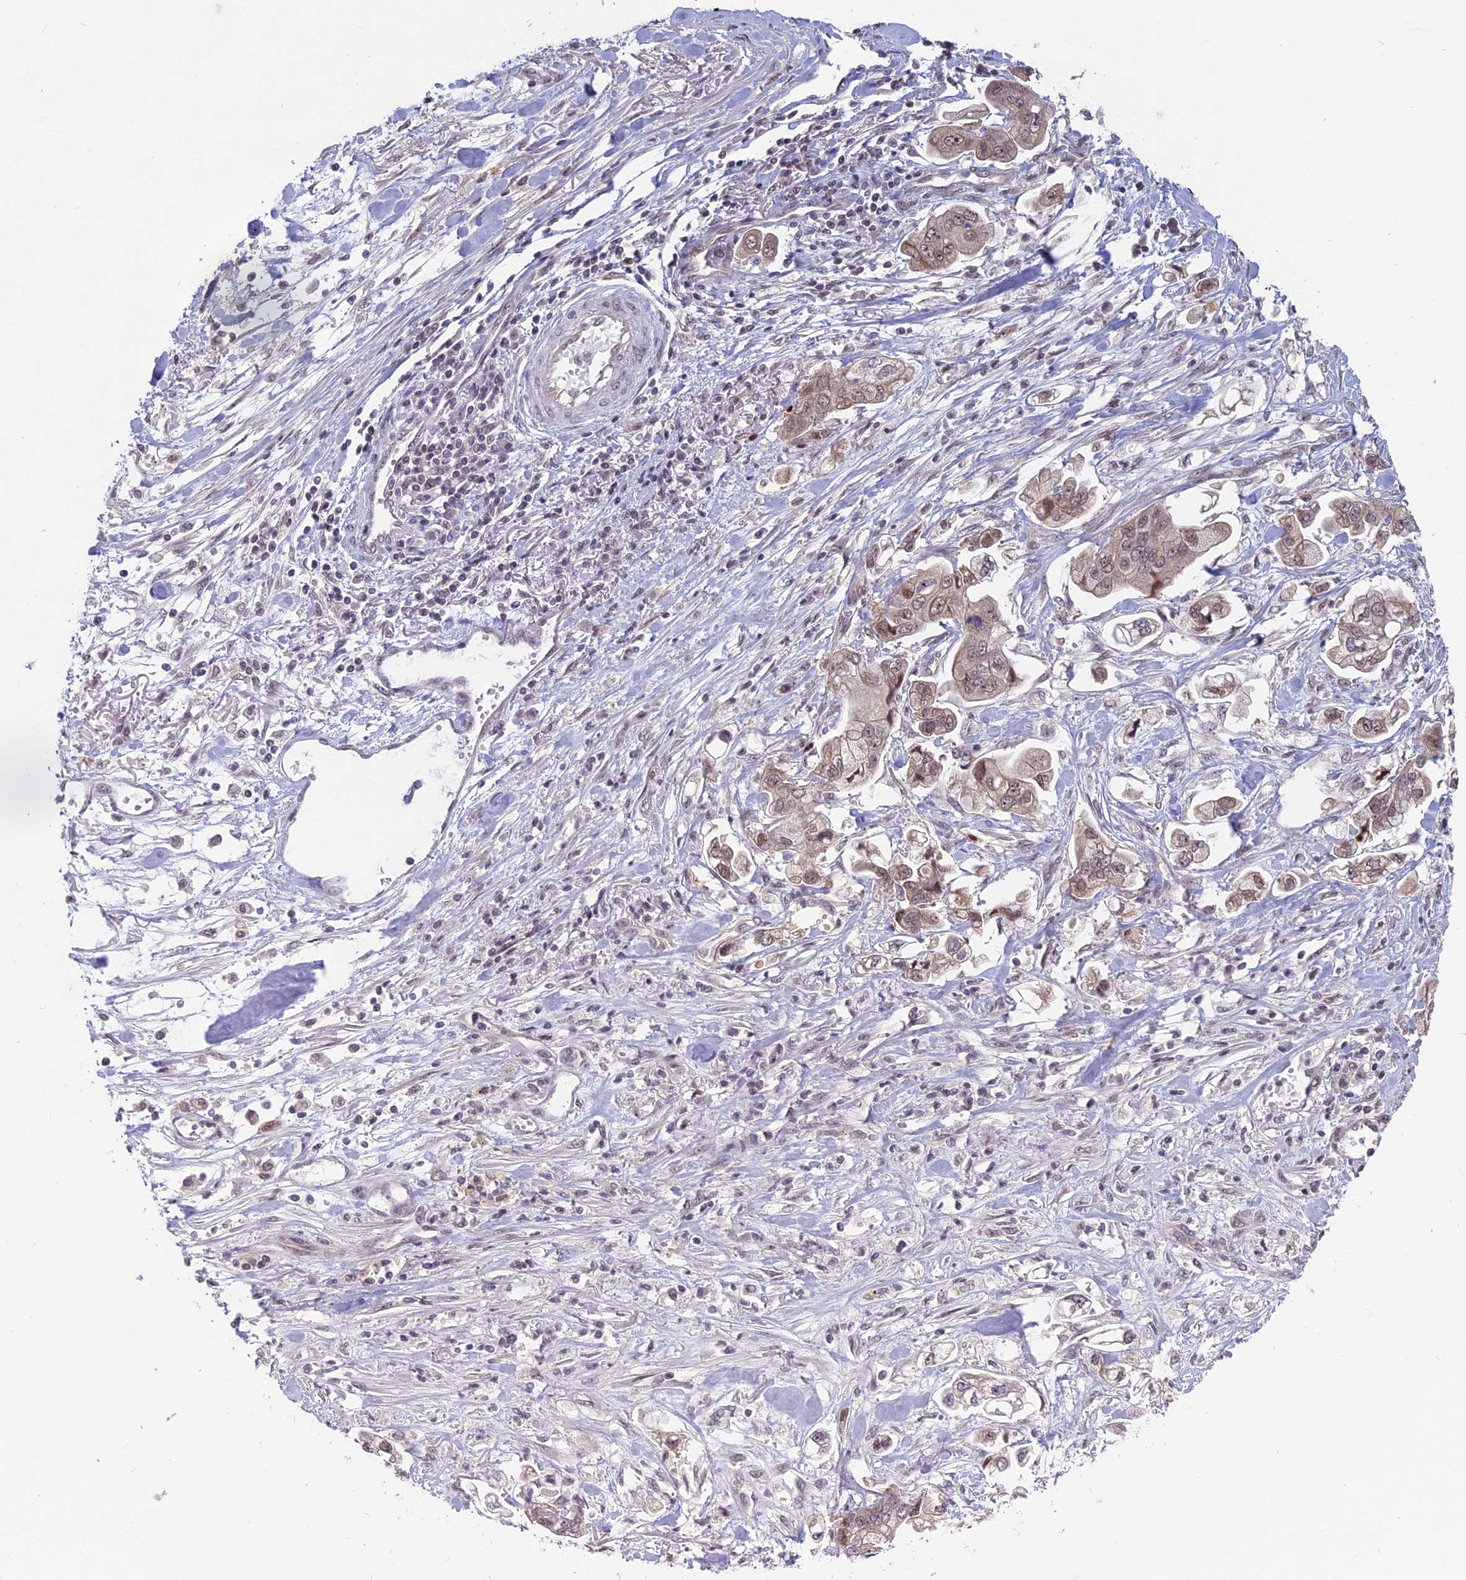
{"staining": {"intensity": "weak", "quantity": ">75%", "location": "nuclear"}, "tissue": "stomach cancer", "cell_type": "Tumor cells", "image_type": "cancer", "snomed": [{"axis": "morphology", "description": "Adenocarcinoma, NOS"}, {"axis": "topography", "description": "Stomach"}], "caption": "Immunohistochemical staining of human stomach adenocarcinoma demonstrates low levels of weak nuclear positivity in approximately >75% of tumor cells.", "gene": "SPIRE1", "patient": {"sex": "male", "age": 62}}